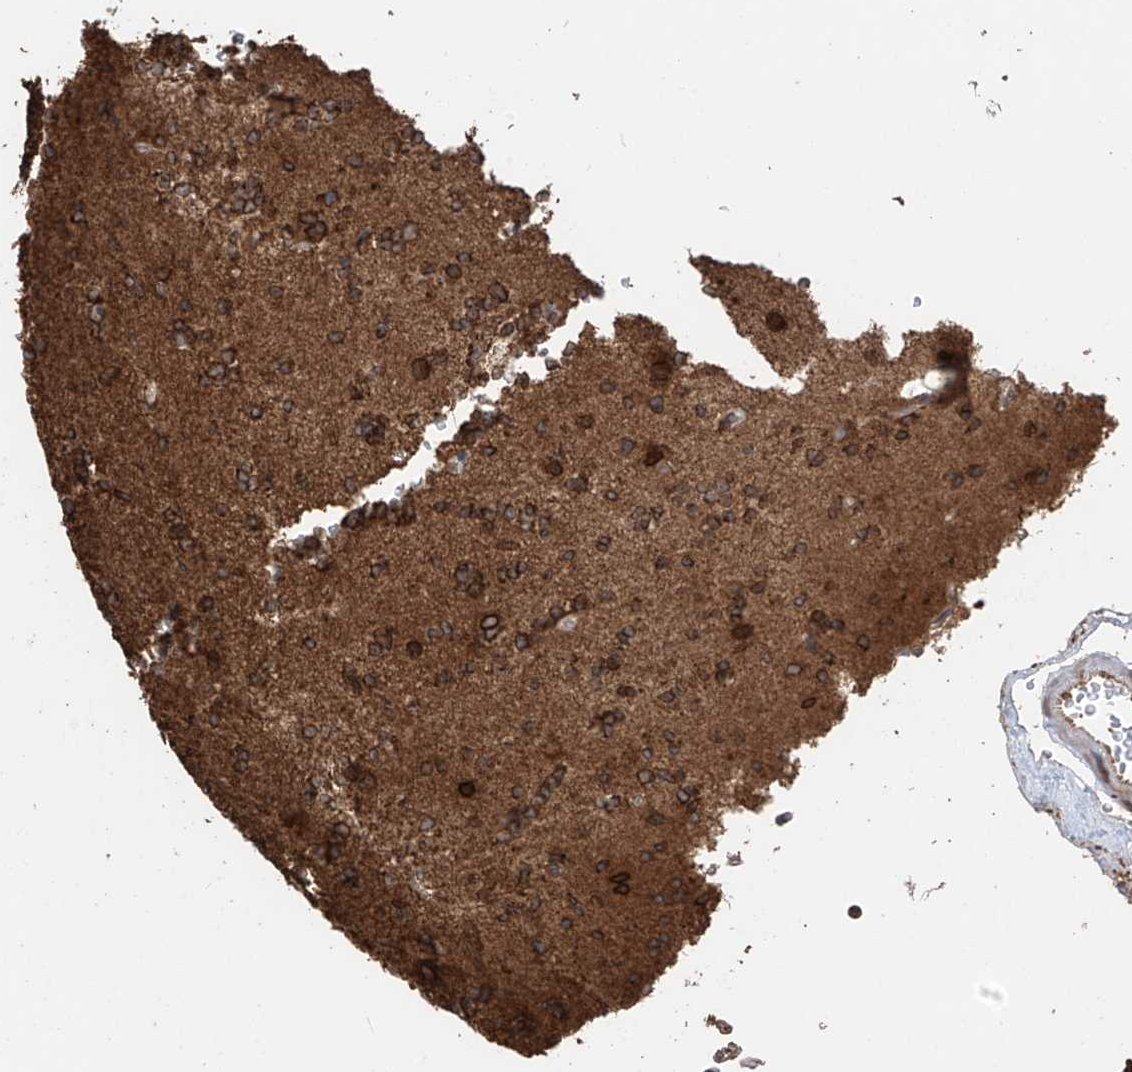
{"staining": {"intensity": "strong", "quantity": ">75%", "location": "cytoplasmic/membranous"}, "tissue": "glioma", "cell_type": "Tumor cells", "image_type": "cancer", "snomed": [{"axis": "morphology", "description": "Glioma, malignant, High grade"}, {"axis": "topography", "description": "Brain"}], "caption": "Strong cytoplasmic/membranous staining is appreciated in about >75% of tumor cells in glioma. The protein is stained brown, and the nuclei are stained in blue (DAB IHC with brightfield microscopy, high magnification).", "gene": "AHCTF1", "patient": {"sex": "female", "age": 62}}